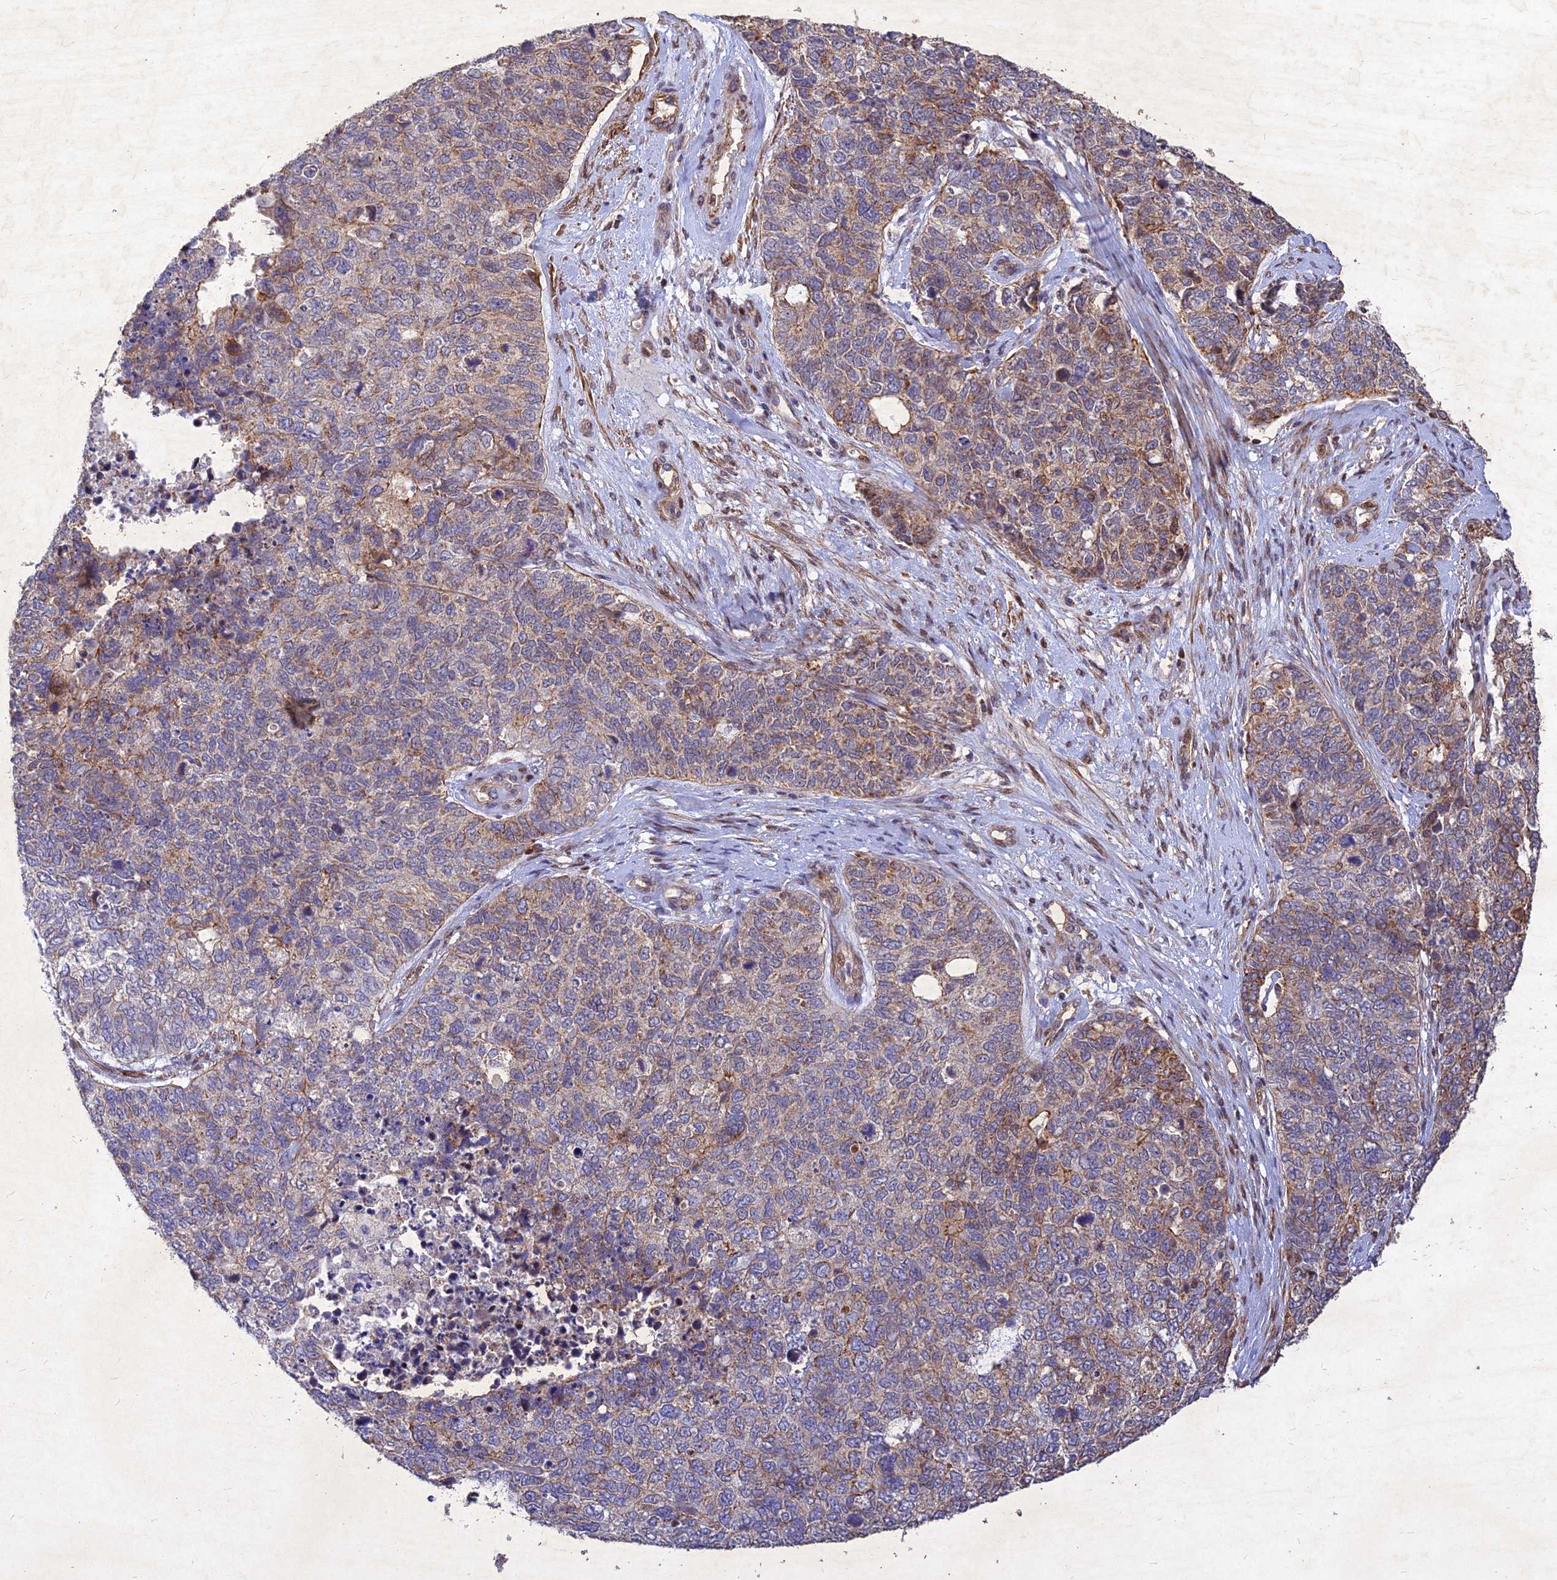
{"staining": {"intensity": "weak", "quantity": "25%-75%", "location": "cytoplasmic/membranous"}, "tissue": "cervical cancer", "cell_type": "Tumor cells", "image_type": "cancer", "snomed": [{"axis": "morphology", "description": "Squamous cell carcinoma, NOS"}, {"axis": "topography", "description": "Cervix"}], "caption": "This is a histology image of IHC staining of cervical cancer (squamous cell carcinoma), which shows weak staining in the cytoplasmic/membranous of tumor cells.", "gene": "RELCH", "patient": {"sex": "female", "age": 63}}